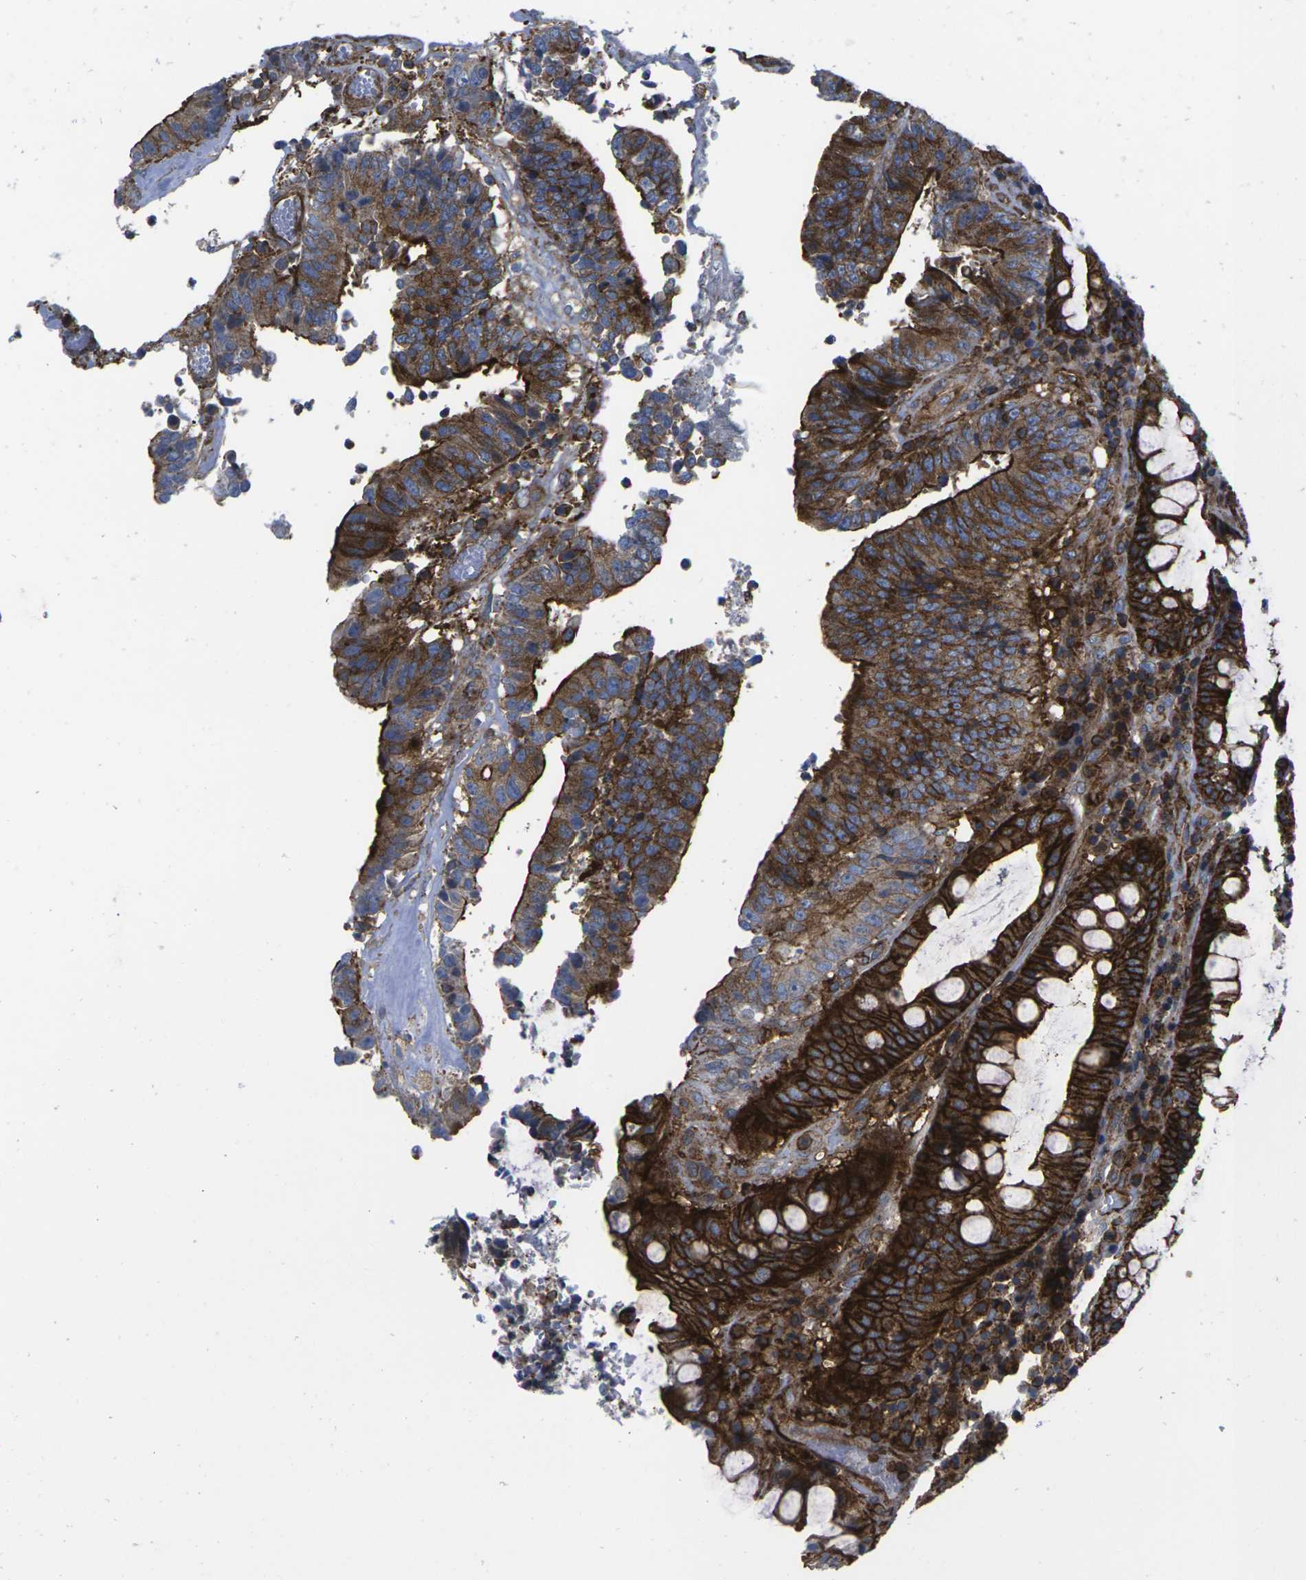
{"staining": {"intensity": "strong", "quantity": ">75%", "location": "cytoplasmic/membranous"}, "tissue": "colorectal cancer", "cell_type": "Tumor cells", "image_type": "cancer", "snomed": [{"axis": "morphology", "description": "Adenocarcinoma, NOS"}, {"axis": "topography", "description": "Rectum"}], "caption": "Colorectal adenocarcinoma stained with DAB (3,3'-diaminobenzidine) IHC reveals high levels of strong cytoplasmic/membranous staining in about >75% of tumor cells.", "gene": "IQGAP1", "patient": {"sex": "male", "age": 72}}